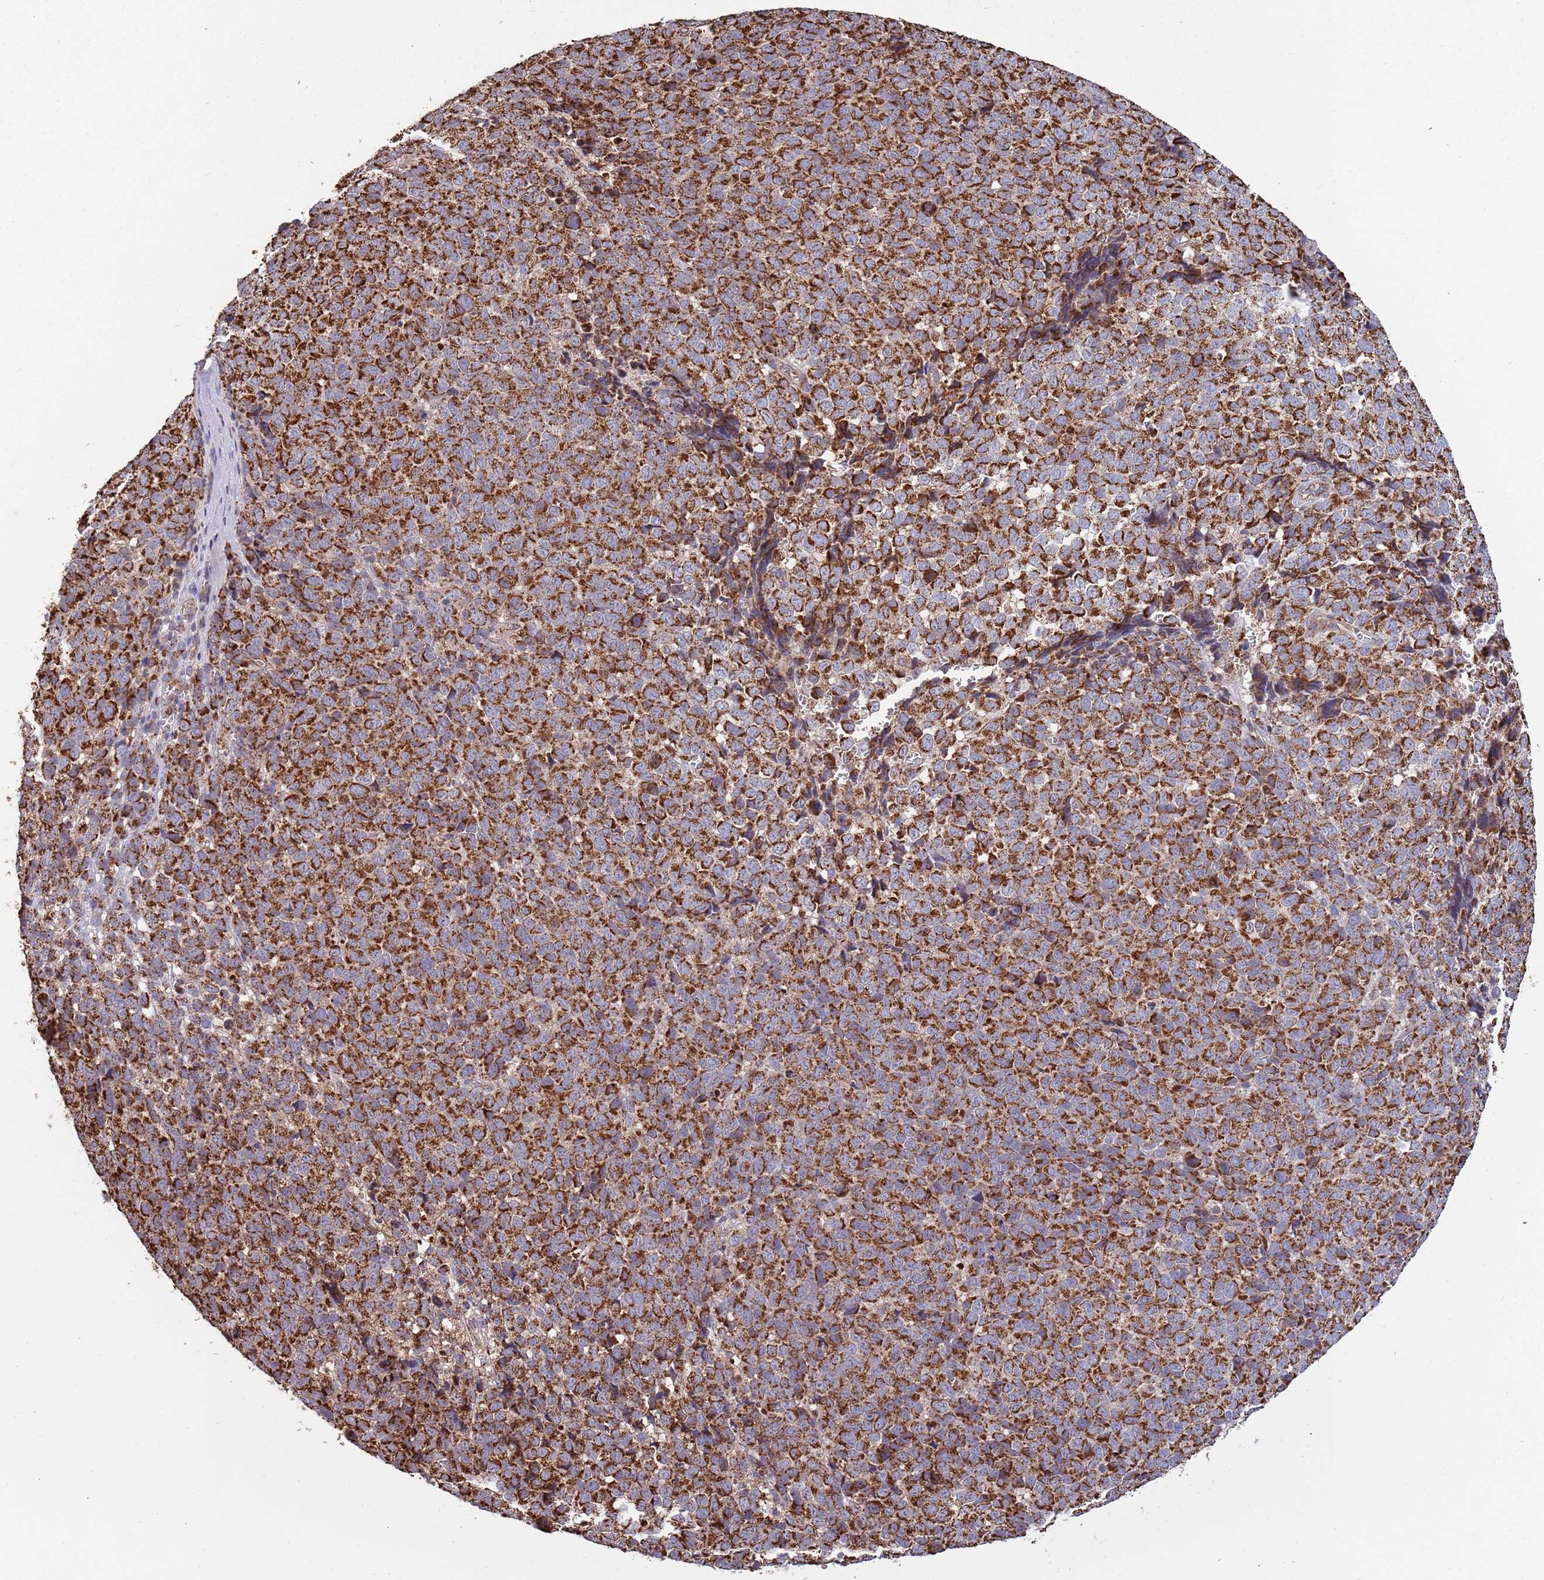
{"staining": {"intensity": "strong", "quantity": ">75%", "location": "cytoplasmic/membranous"}, "tissue": "melanoma", "cell_type": "Tumor cells", "image_type": "cancer", "snomed": [{"axis": "morphology", "description": "Malignant melanoma, NOS"}, {"axis": "topography", "description": "Nose, NOS"}], "caption": "Immunohistochemical staining of melanoma demonstrates high levels of strong cytoplasmic/membranous protein expression in approximately >75% of tumor cells. Immunohistochemistry stains the protein of interest in brown and the nuclei are stained blue.", "gene": "VPS16", "patient": {"sex": "female", "age": 48}}